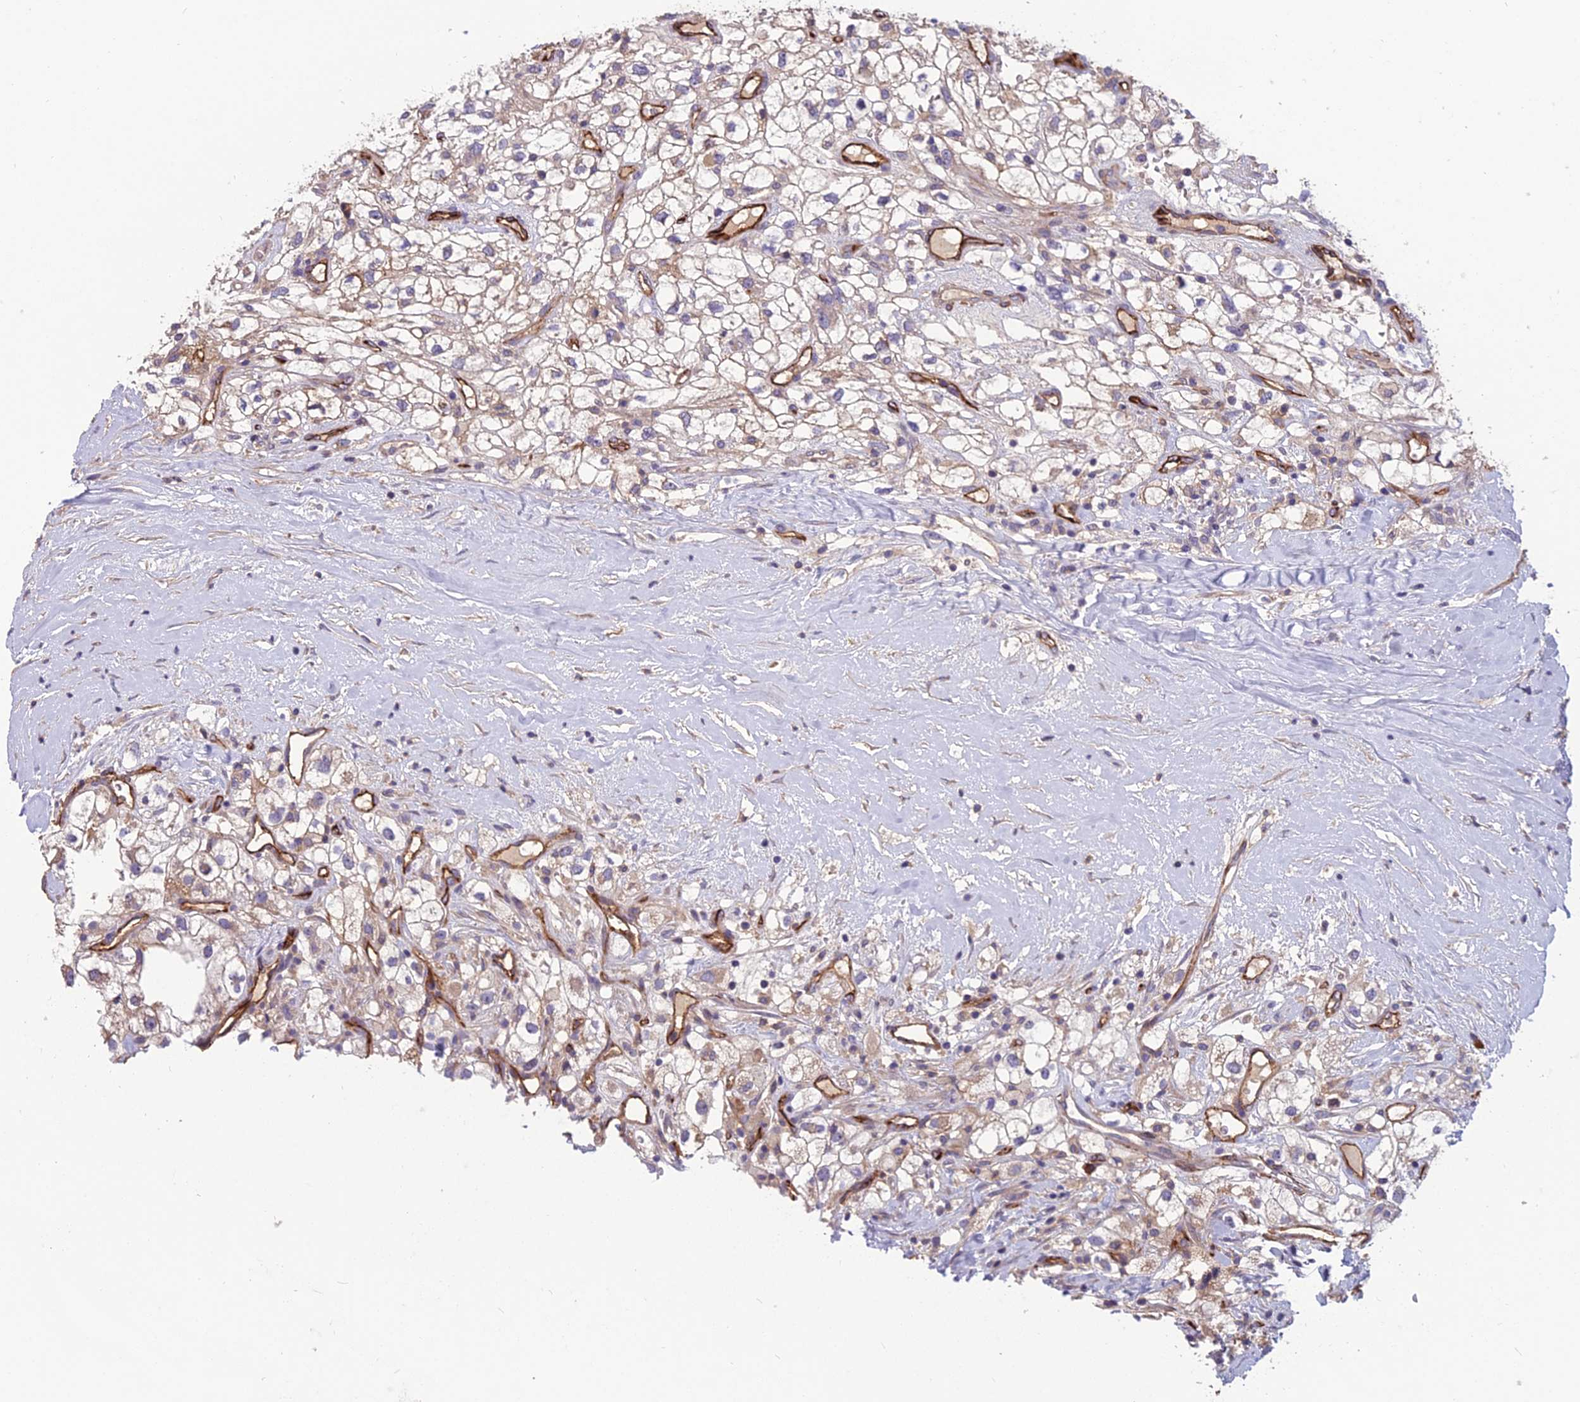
{"staining": {"intensity": "negative", "quantity": "none", "location": "none"}, "tissue": "renal cancer", "cell_type": "Tumor cells", "image_type": "cancer", "snomed": [{"axis": "morphology", "description": "Adenocarcinoma, NOS"}, {"axis": "topography", "description": "Kidney"}], "caption": "DAB (3,3'-diaminobenzidine) immunohistochemical staining of renal adenocarcinoma shows no significant positivity in tumor cells.", "gene": "TSPAN15", "patient": {"sex": "male", "age": 59}}